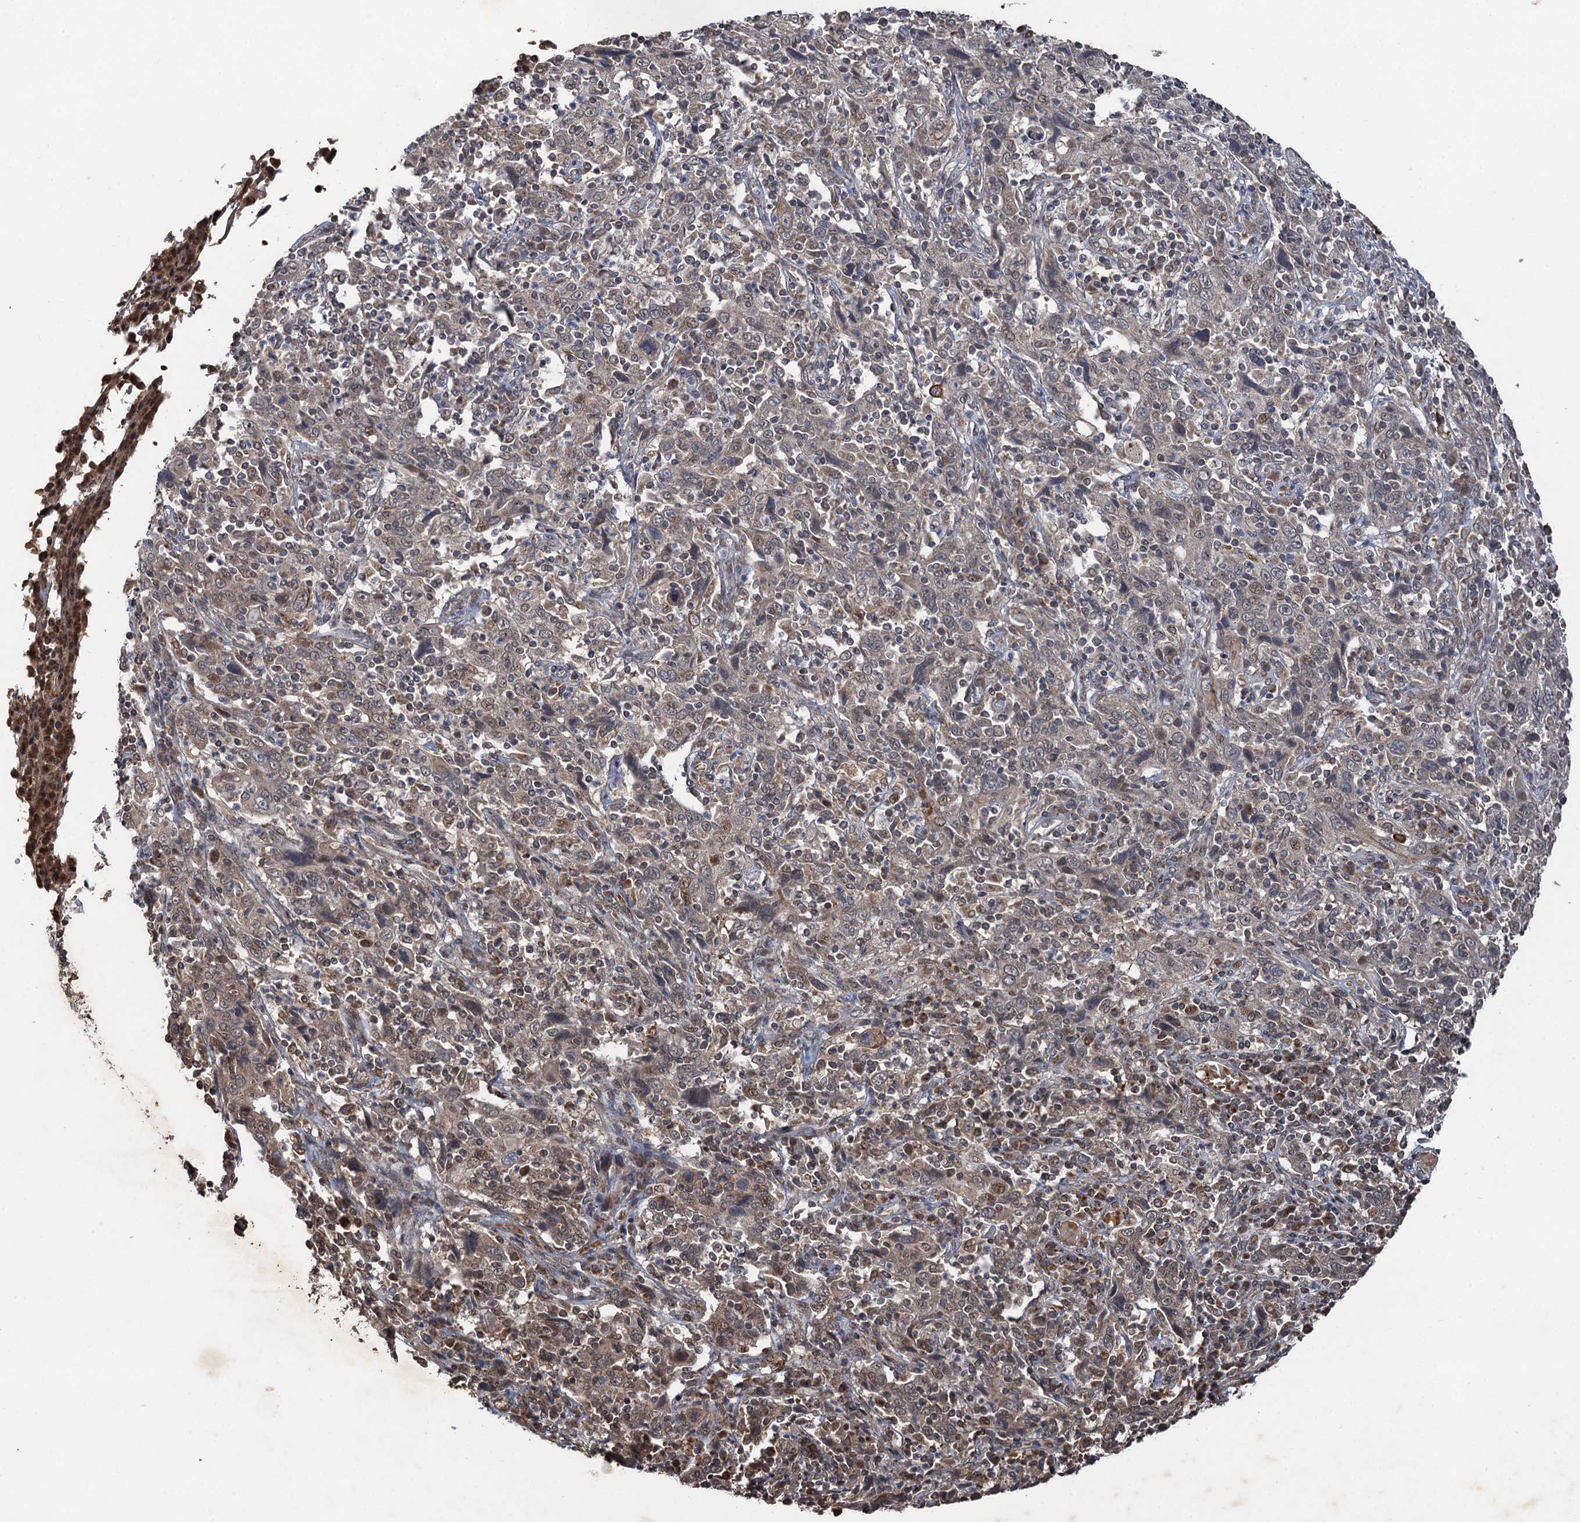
{"staining": {"intensity": "weak", "quantity": ">75%", "location": "cytoplasmic/membranous,nuclear"}, "tissue": "cervical cancer", "cell_type": "Tumor cells", "image_type": "cancer", "snomed": [{"axis": "morphology", "description": "Squamous cell carcinoma, NOS"}, {"axis": "topography", "description": "Cervix"}], "caption": "This is a photomicrograph of immunohistochemistry (IHC) staining of cervical cancer (squamous cell carcinoma), which shows weak positivity in the cytoplasmic/membranous and nuclear of tumor cells.", "gene": "REP15", "patient": {"sex": "female", "age": 46}}